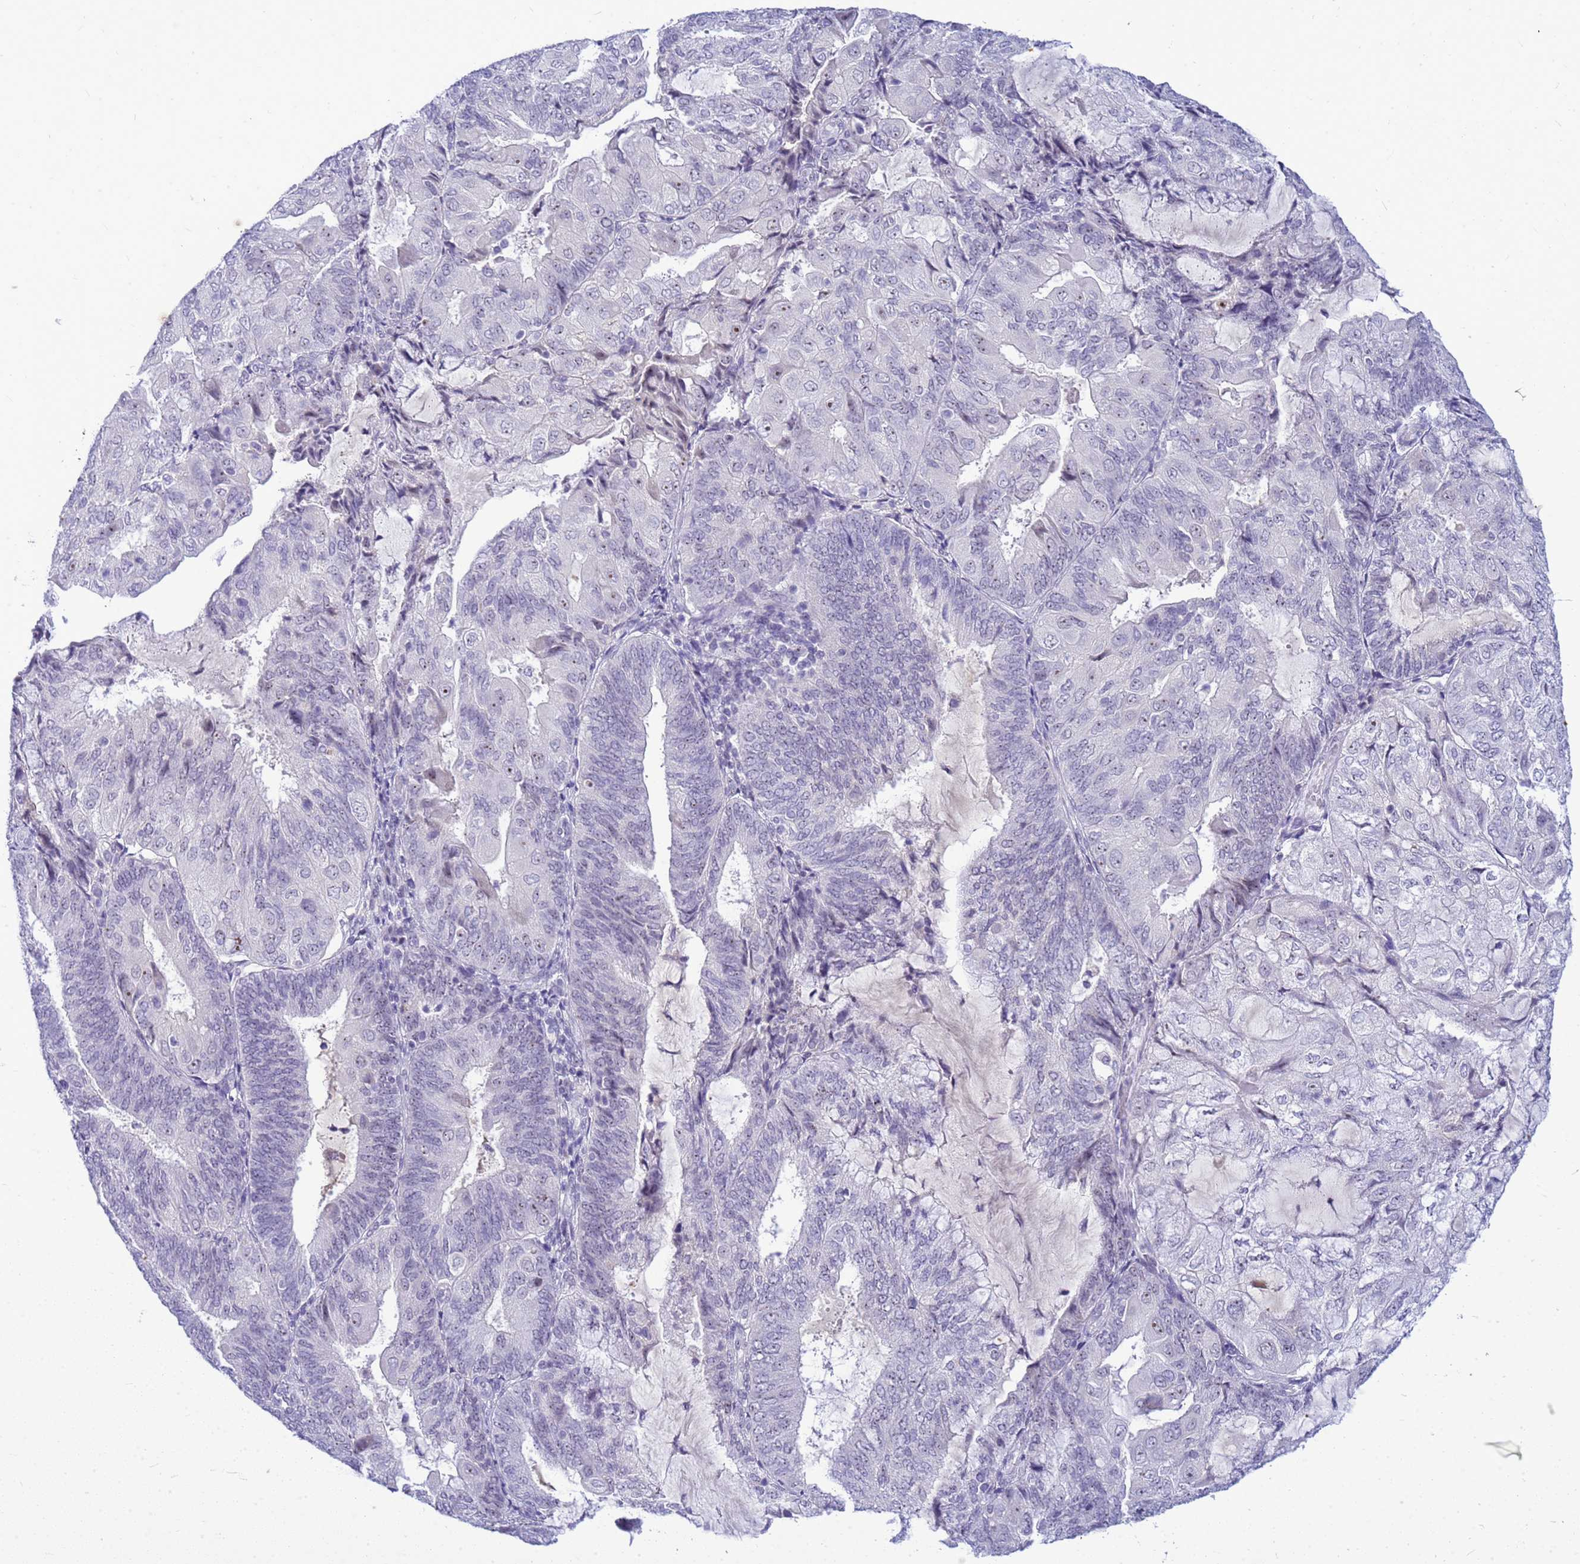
{"staining": {"intensity": "negative", "quantity": "none", "location": "none"}, "tissue": "endometrial cancer", "cell_type": "Tumor cells", "image_type": "cancer", "snomed": [{"axis": "morphology", "description": "Adenocarcinoma, NOS"}, {"axis": "topography", "description": "Endometrium"}], "caption": "There is no significant expression in tumor cells of adenocarcinoma (endometrial). The staining is performed using DAB (3,3'-diaminobenzidine) brown chromogen with nuclei counter-stained in using hematoxylin.", "gene": "DMRTC2", "patient": {"sex": "female", "age": 81}}